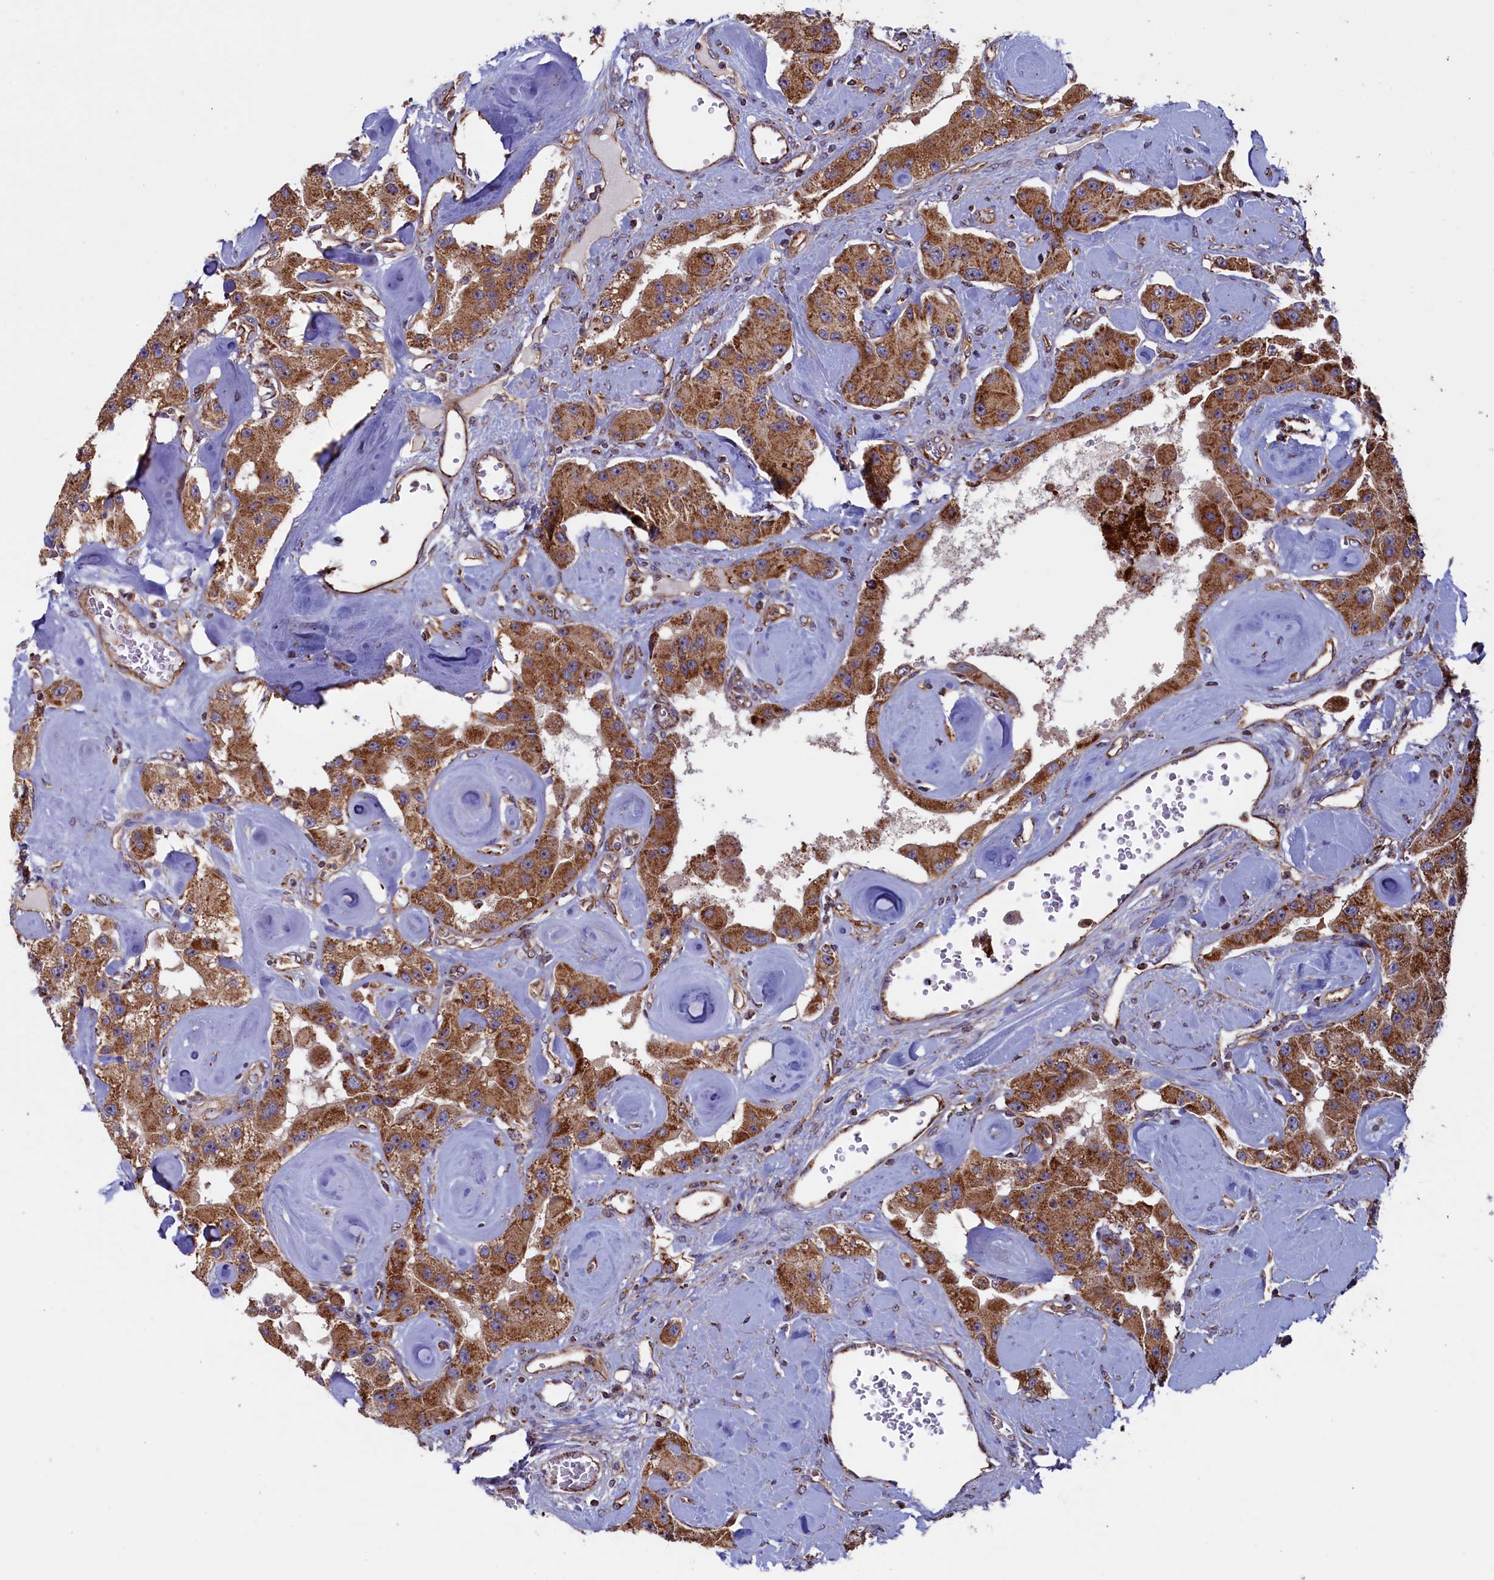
{"staining": {"intensity": "moderate", "quantity": ">75%", "location": "cytoplasmic/membranous"}, "tissue": "carcinoid", "cell_type": "Tumor cells", "image_type": "cancer", "snomed": [{"axis": "morphology", "description": "Carcinoid, malignant, NOS"}, {"axis": "topography", "description": "Pancreas"}], "caption": "An immunohistochemistry micrograph of tumor tissue is shown. Protein staining in brown highlights moderate cytoplasmic/membranous positivity in carcinoid within tumor cells.", "gene": "UBE3B", "patient": {"sex": "male", "age": 41}}